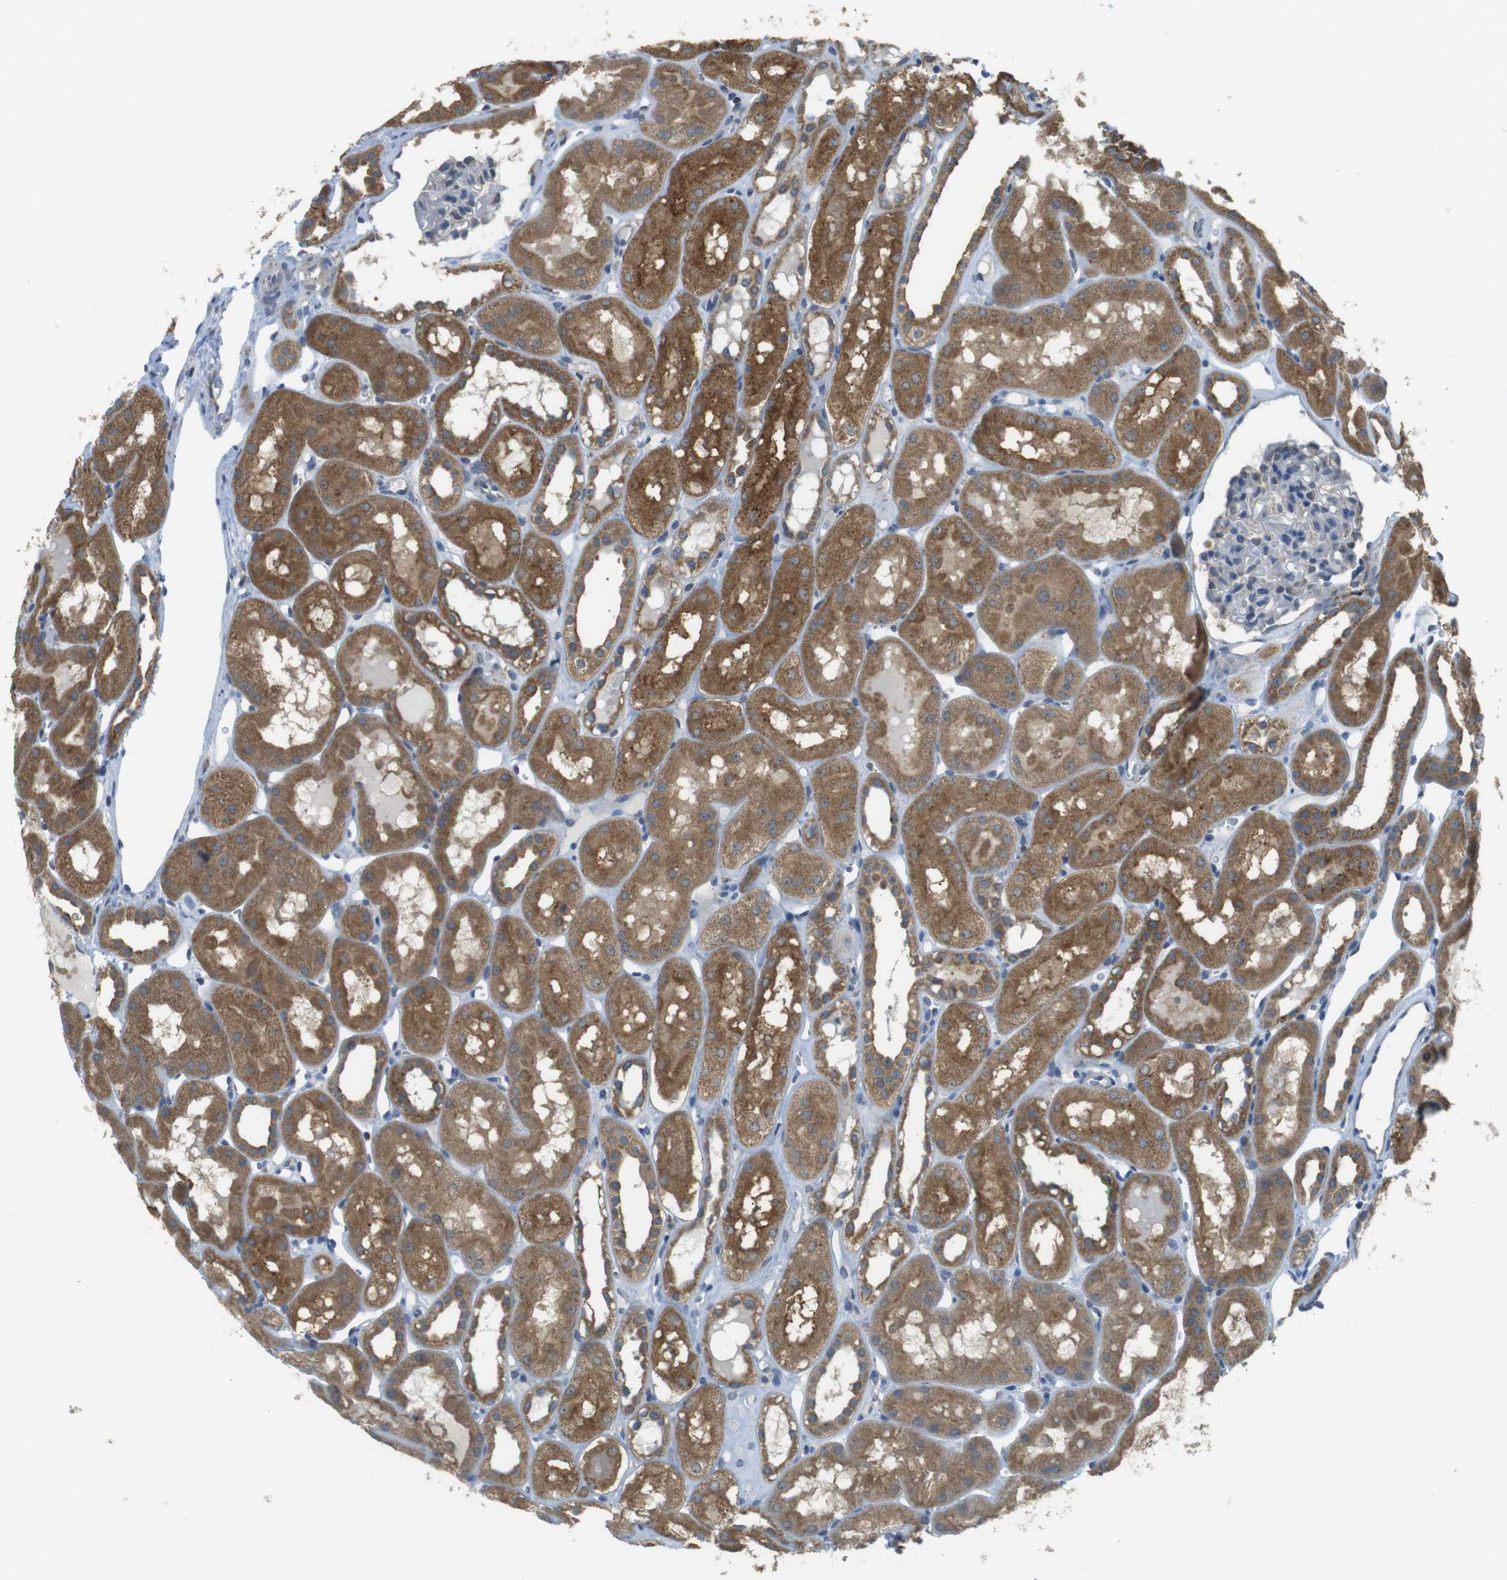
{"staining": {"intensity": "negative", "quantity": "none", "location": "none"}, "tissue": "kidney", "cell_type": "Cells in glomeruli", "image_type": "normal", "snomed": [{"axis": "morphology", "description": "Normal tissue, NOS"}, {"axis": "topography", "description": "Kidney"}, {"axis": "topography", "description": "Urinary bladder"}], "caption": "DAB immunohistochemical staining of unremarkable human kidney shows no significant staining in cells in glomeruli. Nuclei are stained in blue.", "gene": "BRI3BP", "patient": {"sex": "male", "age": 16}}